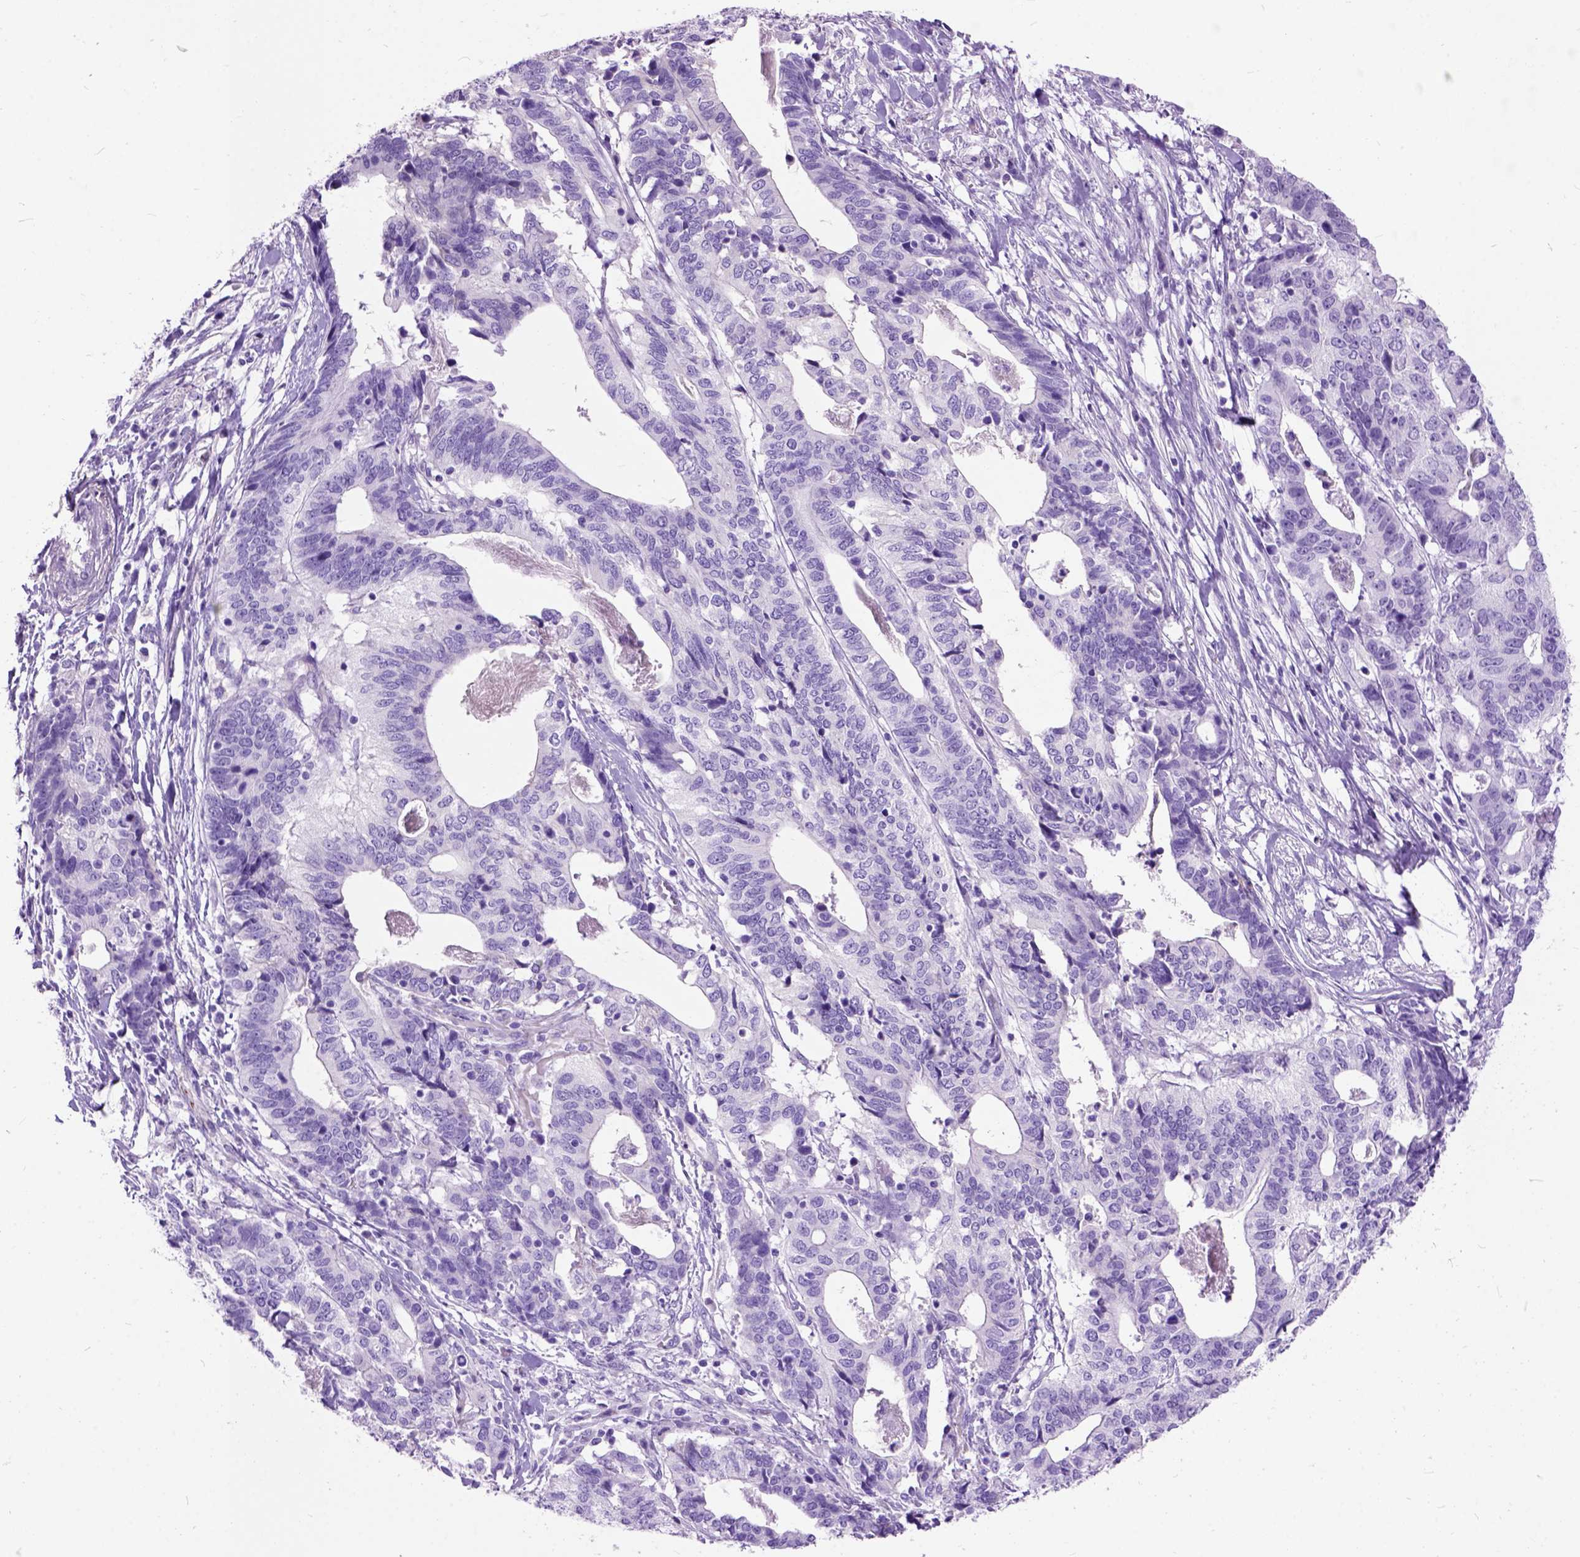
{"staining": {"intensity": "negative", "quantity": "none", "location": "none"}, "tissue": "stomach cancer", "cell_type": "Tumor cells", "image_type": "cancer", "snomed": [{"axis": "morphology", "description": "Adenocarcinoma, NOS"}, {"axis": "topography", "description": "Stomach, upper"}], "caption": "DAB immunohistochemical staining of human stomach cancer (adenocarcinoma) displays no significant staining in tumor cells.", "gene": "MAPT", "patient": {"sex": "female", "age": 67}}